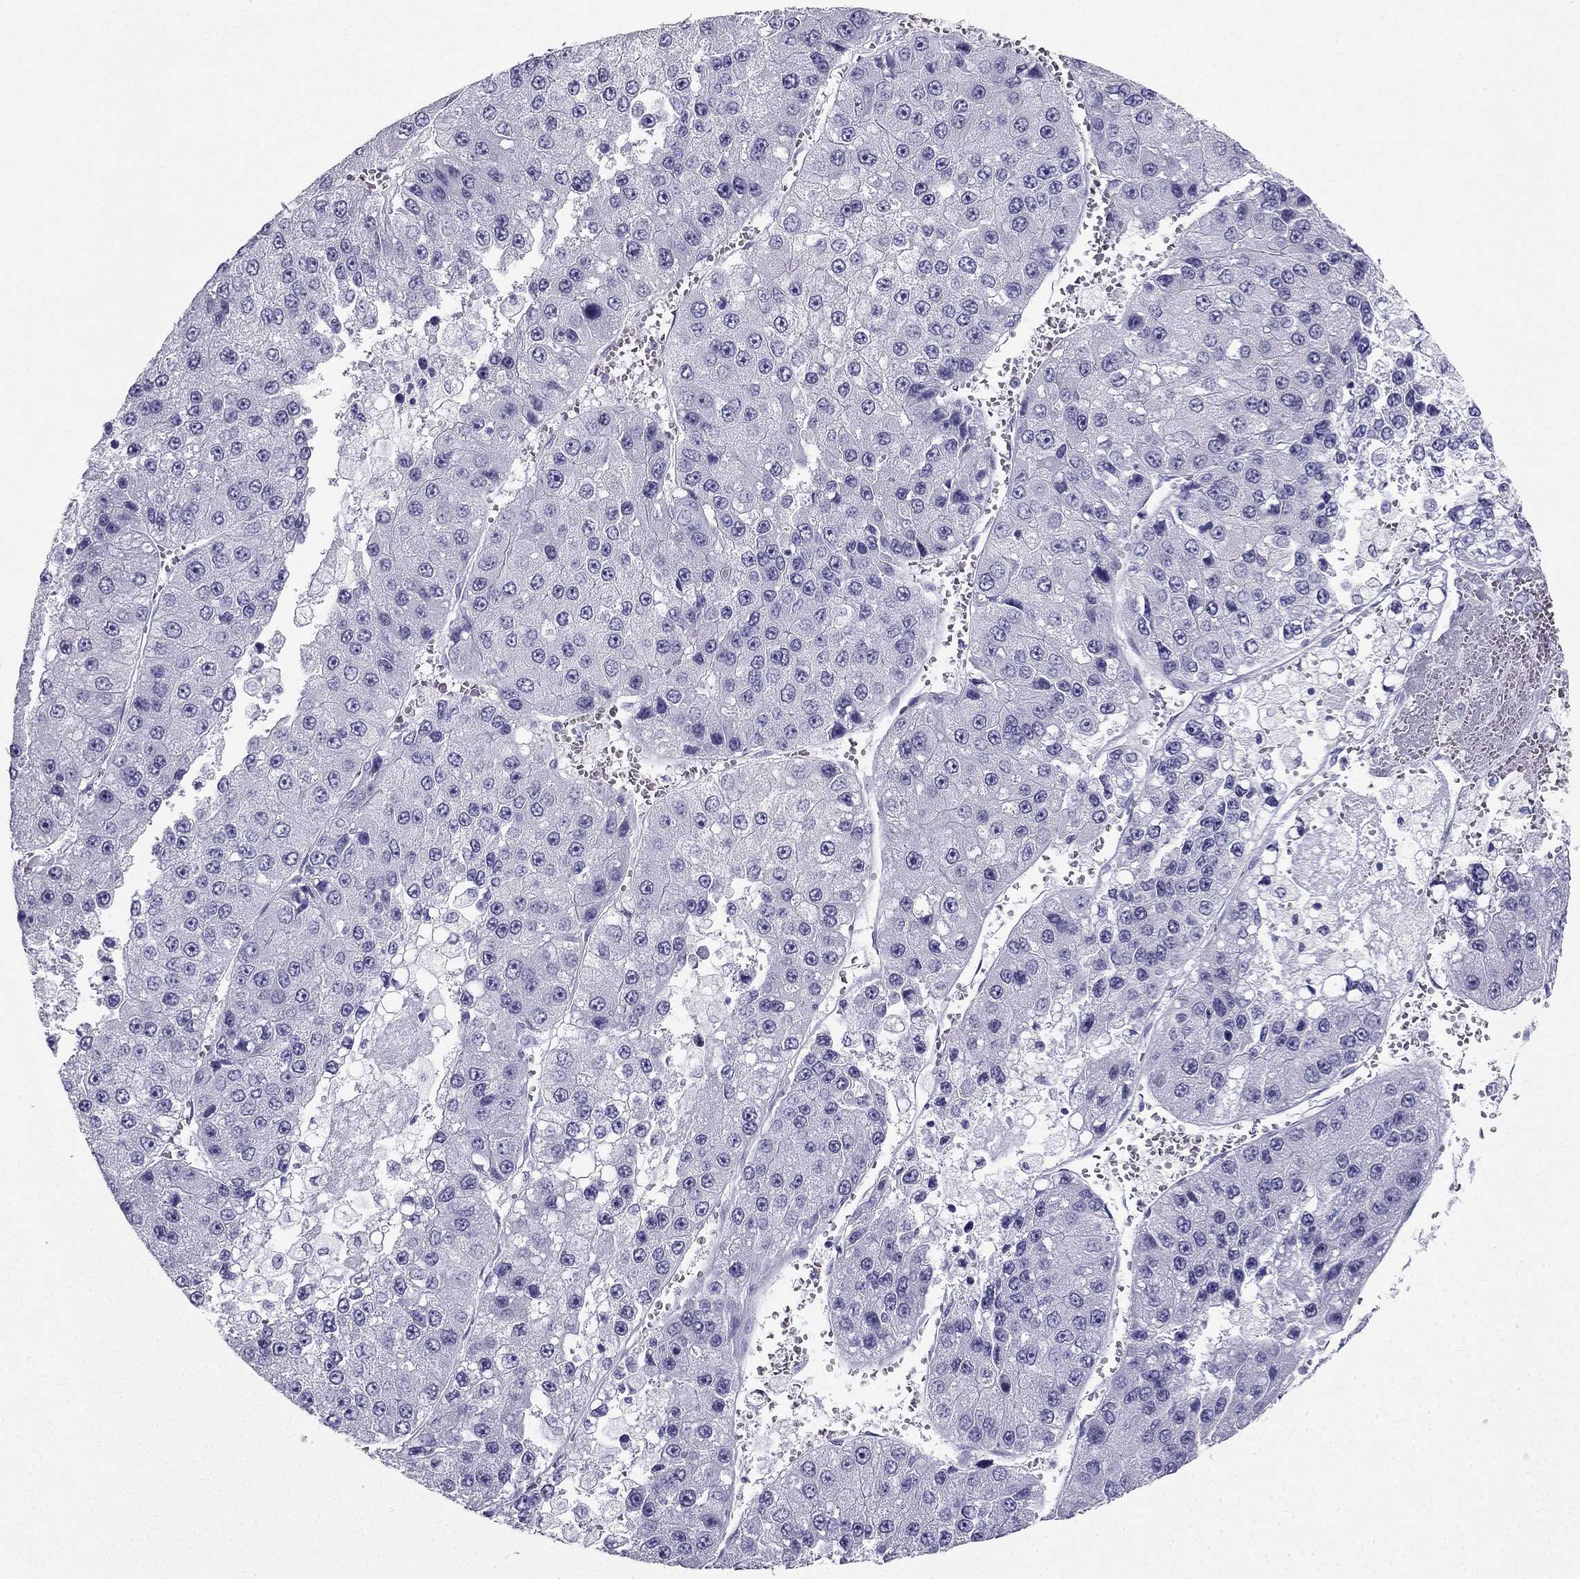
{"staining": {"intensity": "negative", "quantity": "none", "location": "none"}, "tissue": "liver cancer", "cell_type": "Tumor cells", "image_type": "cancer", "snomed": [{"axis": "morphology", "description": "Carcinoma, Hepatocellular, NOS"}, {"axis": "topography", "description": "Liver"}], "caption": "Tumor cells show no significant positivity in hepatocellular carcinoma (liver).", "gene": "TFF3", "patient": {"sex": "female", "age": 73}}